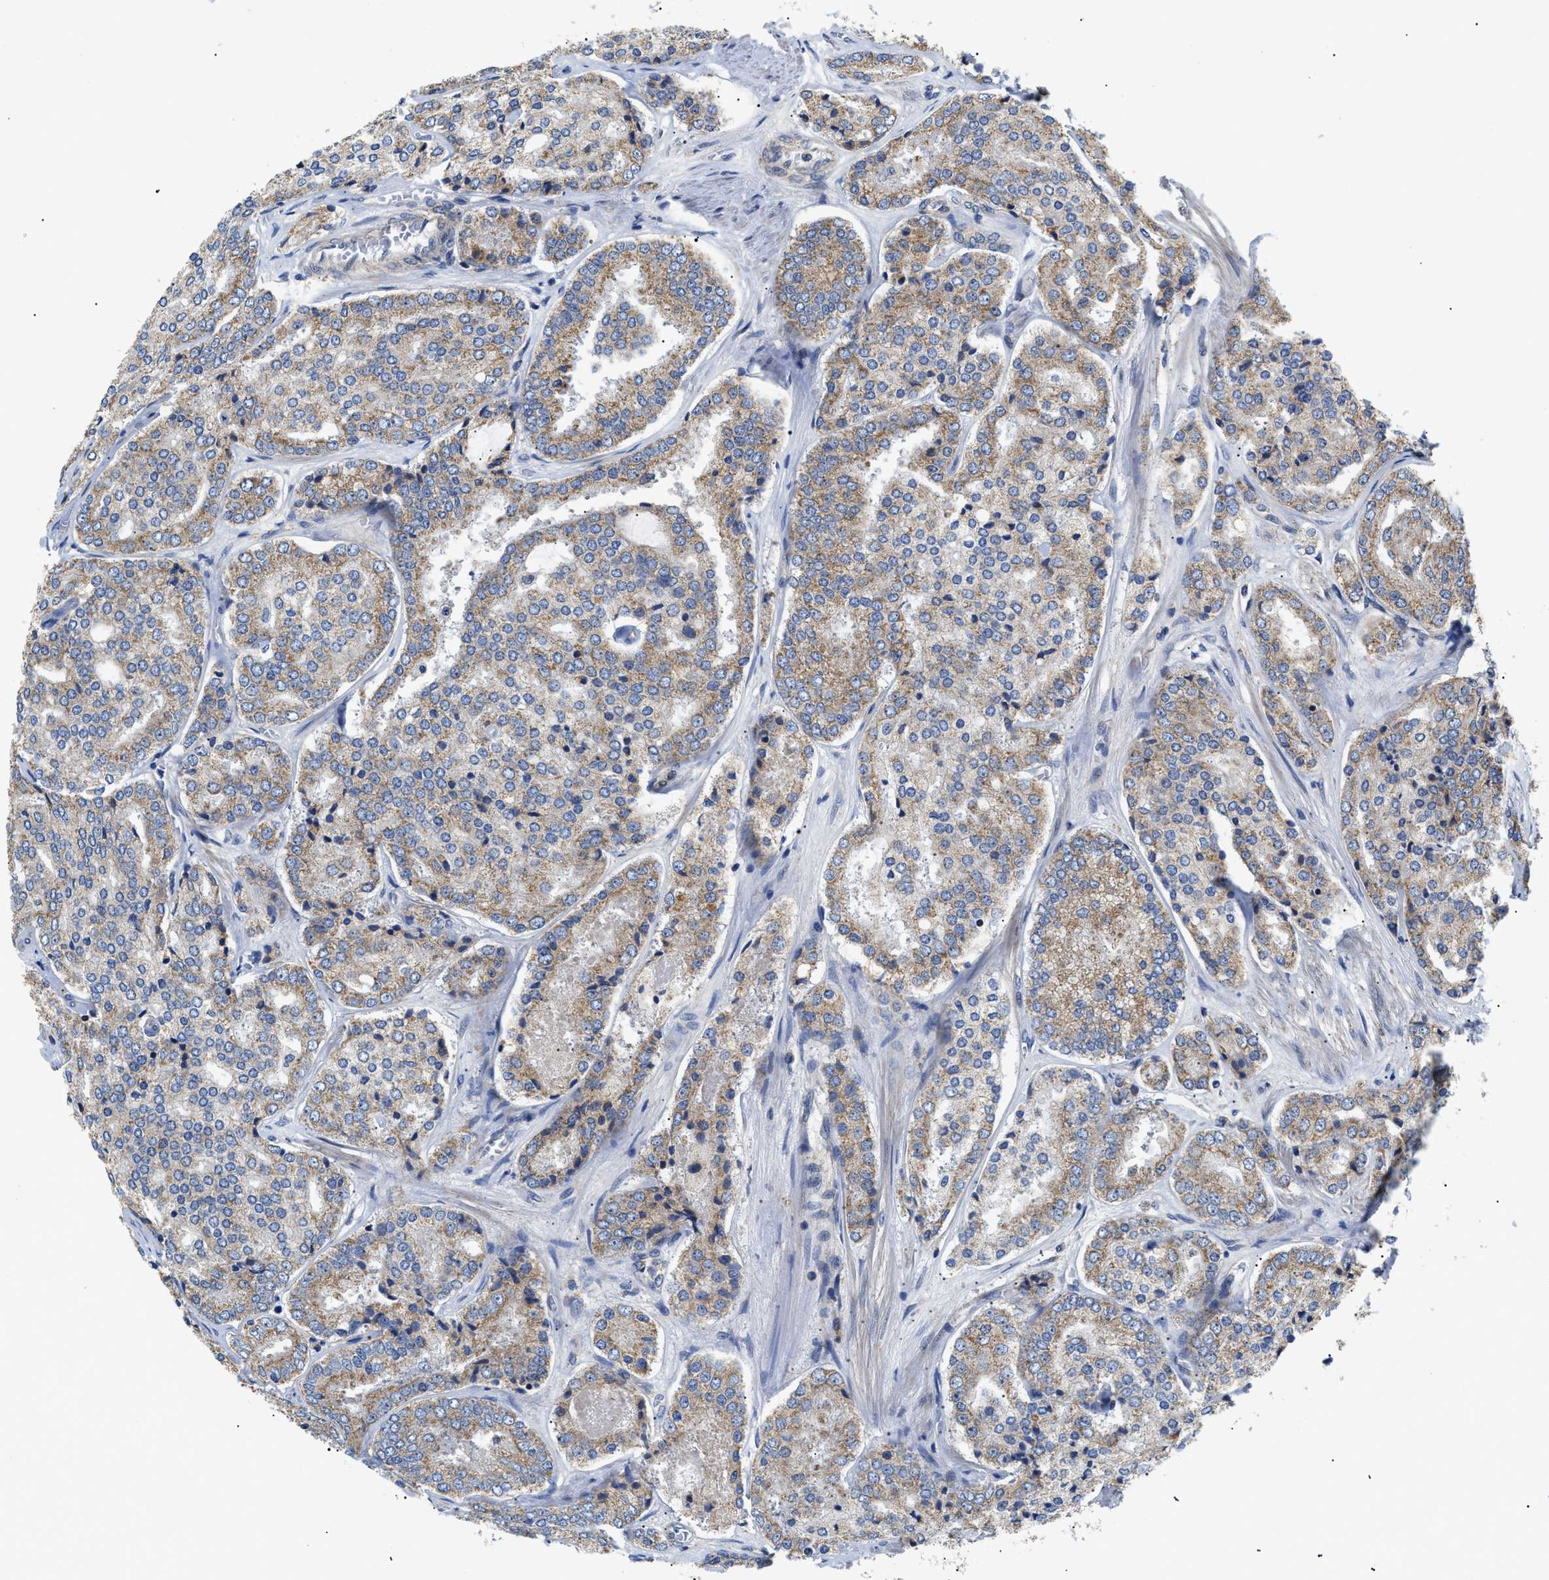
{"staining": {"intensity": "weak", "quantity": ">75%", "location": "cytoplasmic/membranous"}, "tissue": "prostate cancer", "cell_type": "Tumor cells", "image_type": "cancer", "snomed": [{"axis": "morphology", "description": "Adenocarcinoma, High grade"}, {"axis": "topography", "description": "Prostate"}], "caption": "IHC (DAB) staining of prostate adenocarcinoma (high-grade) reveals weak cytoplasmic/membranous protein staining in approximately >75% of tumor cells.", "gene": "ZBTB11", "patient": {"sex": "male", "age": 65}}